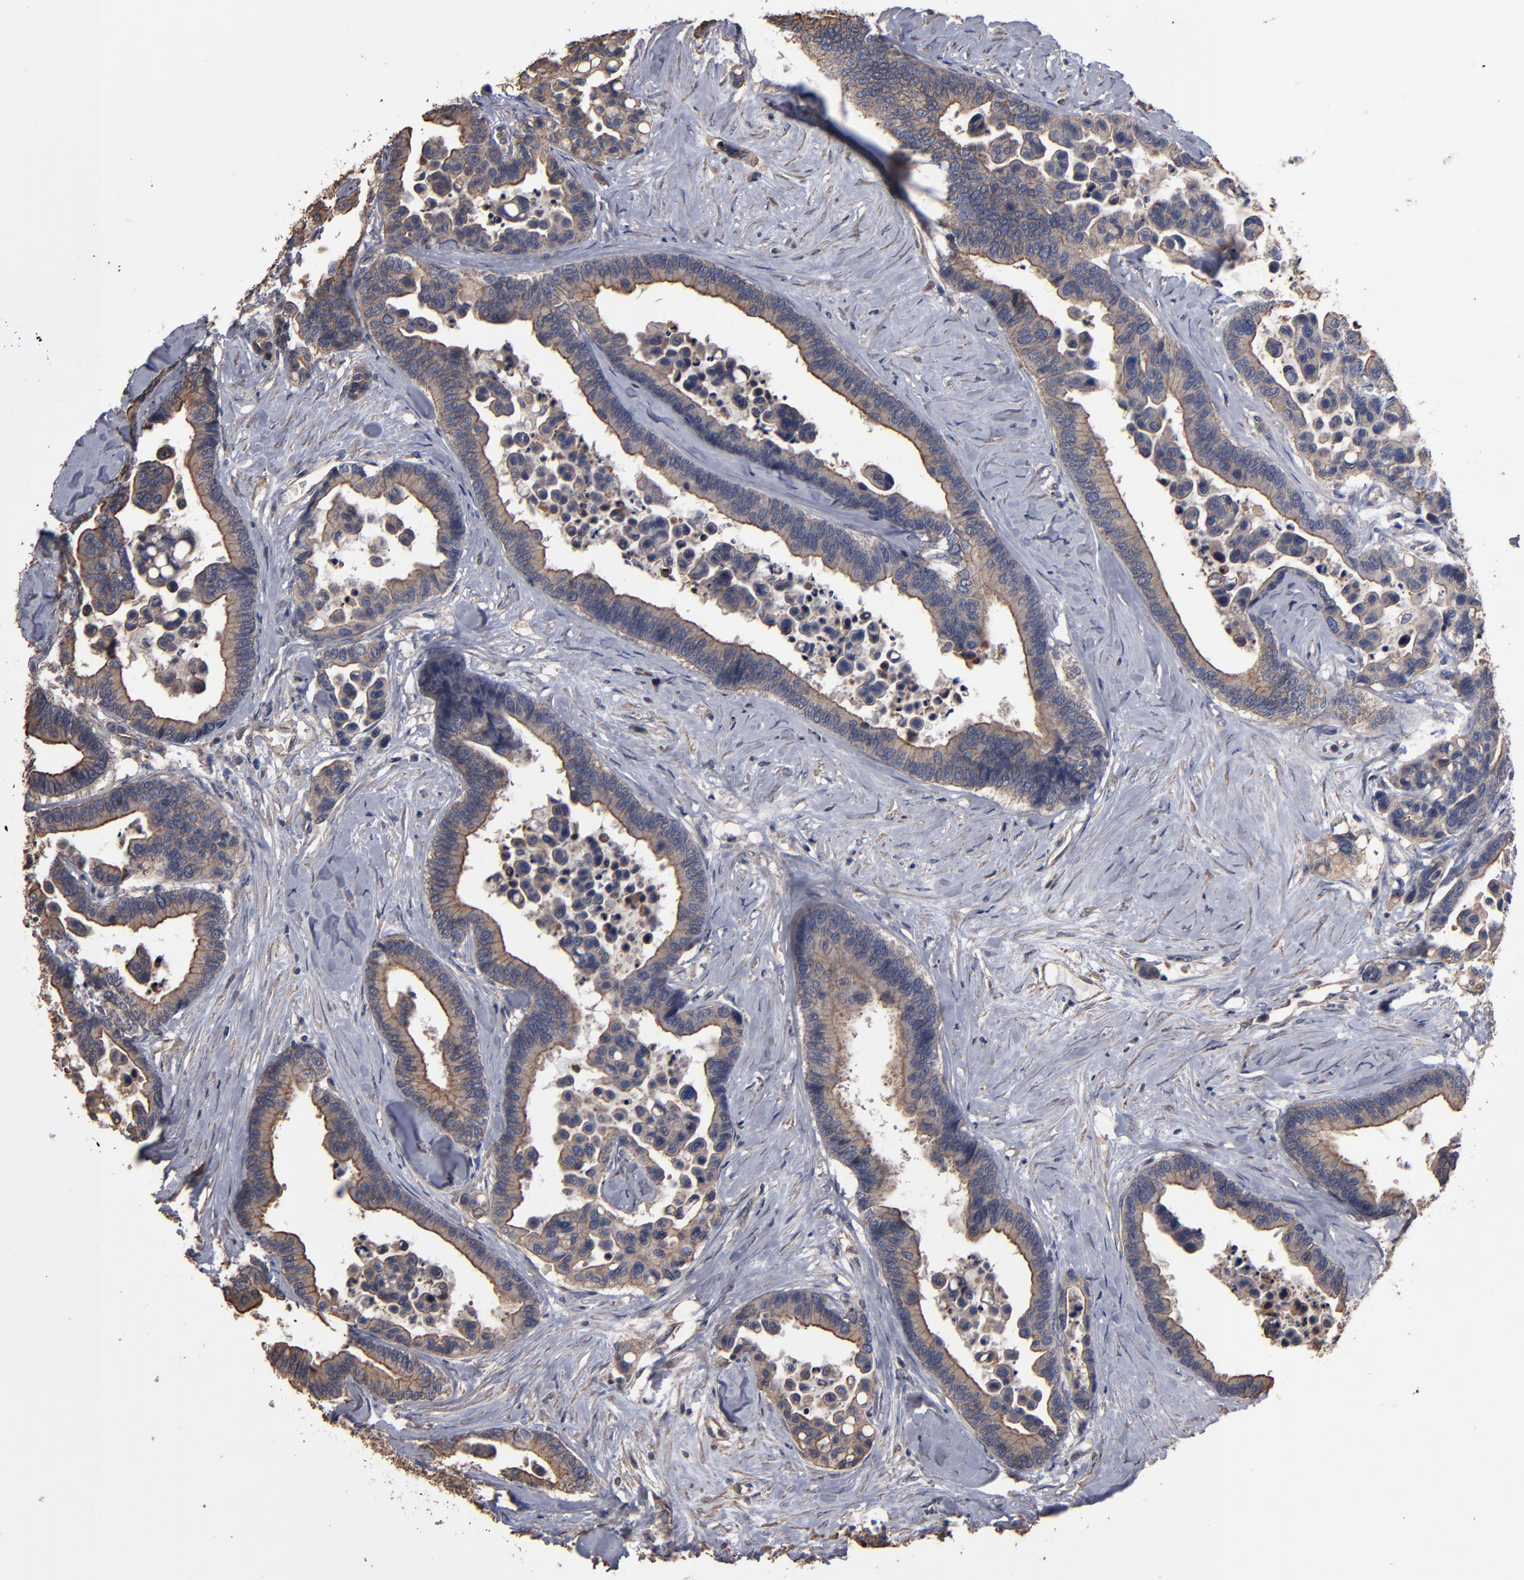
{"staining": {"intensity": "weak", "quantity": ">75%", "location": "cytoplasmic/membranous"}, "tissue": "colorectal cancer", "cell_type": "Tumor cells", "image_type": "cancer", "snomed": [{"axis": "morphology", "description": "Adenocarcinoma, NOS"}, {"axis": "topography", "description": "Colon"}], "caption": "Colorectal cancer was stained to show a protein in brown. There is low levels of weak cytoplasmic/membranous expression in about >75% of tumor cells. (IHC, brightfield microscopy, high magnification).", "gene": "DMD", "patient": {"sex": "male", "age": 82}}